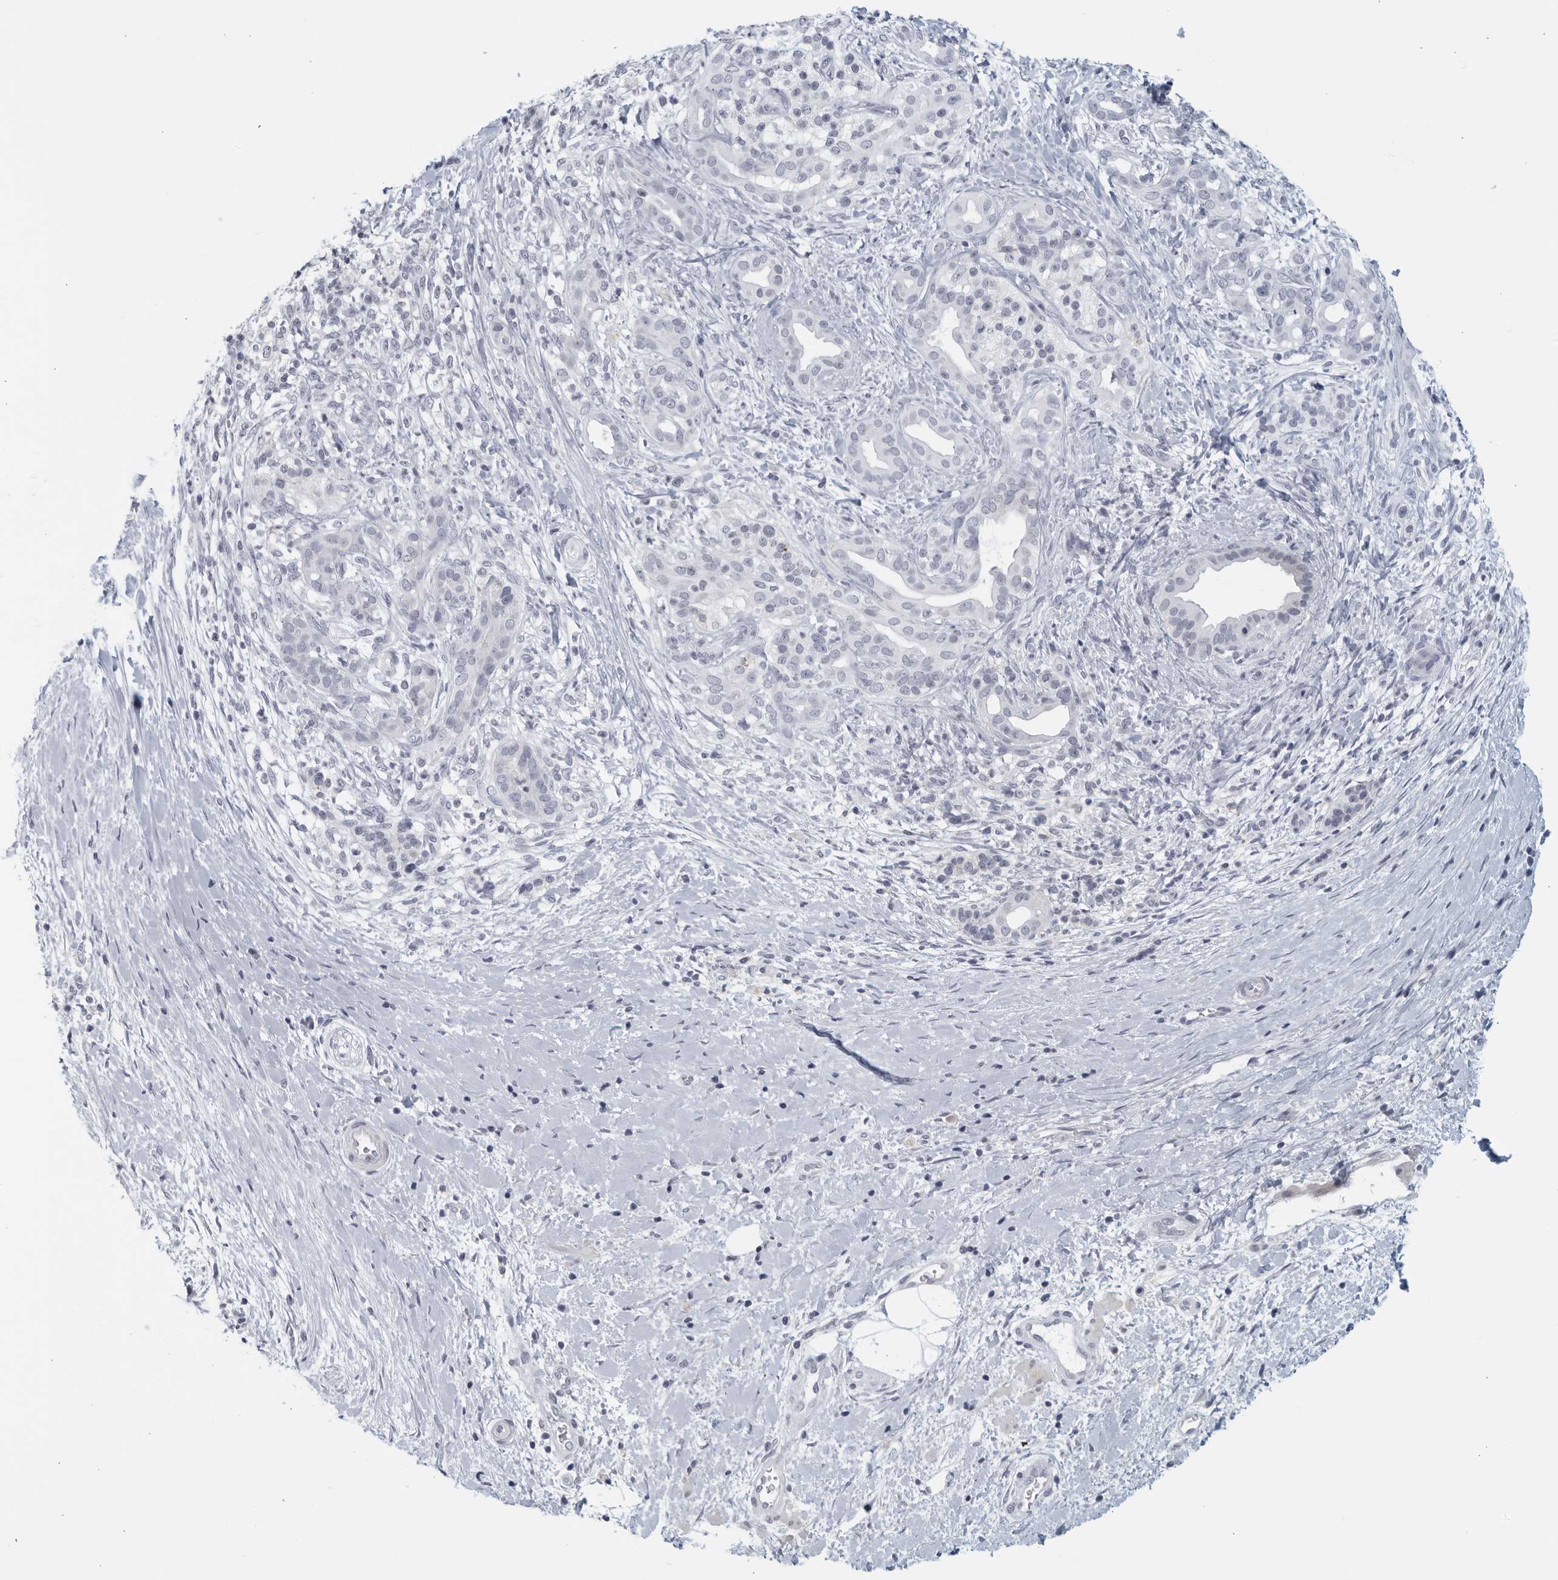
{"staining": {"intensity": "negative", "quantity": "none", "location": "none"}, "tissue": "pancreatic cancer", "cell_type": "Tumor cells", "image_type": "cancer", "snomed": [{"axis": "morphology", "description": "Adenocarcinoma, NOS"}, {"axis": "topography", "description": "Pancreas"}], "caption": "Histopathology image shows no significant protein expression in tumor cells of pancreatic cancer (adenocarcinoma). The staining is performed using DAB (3,3'-diaminobenzidine) brown chromogen with nuclei counter-stained in using hematoxylin.", "gene": "MATN1", "patient": {"sex": "male", "age": 58}}